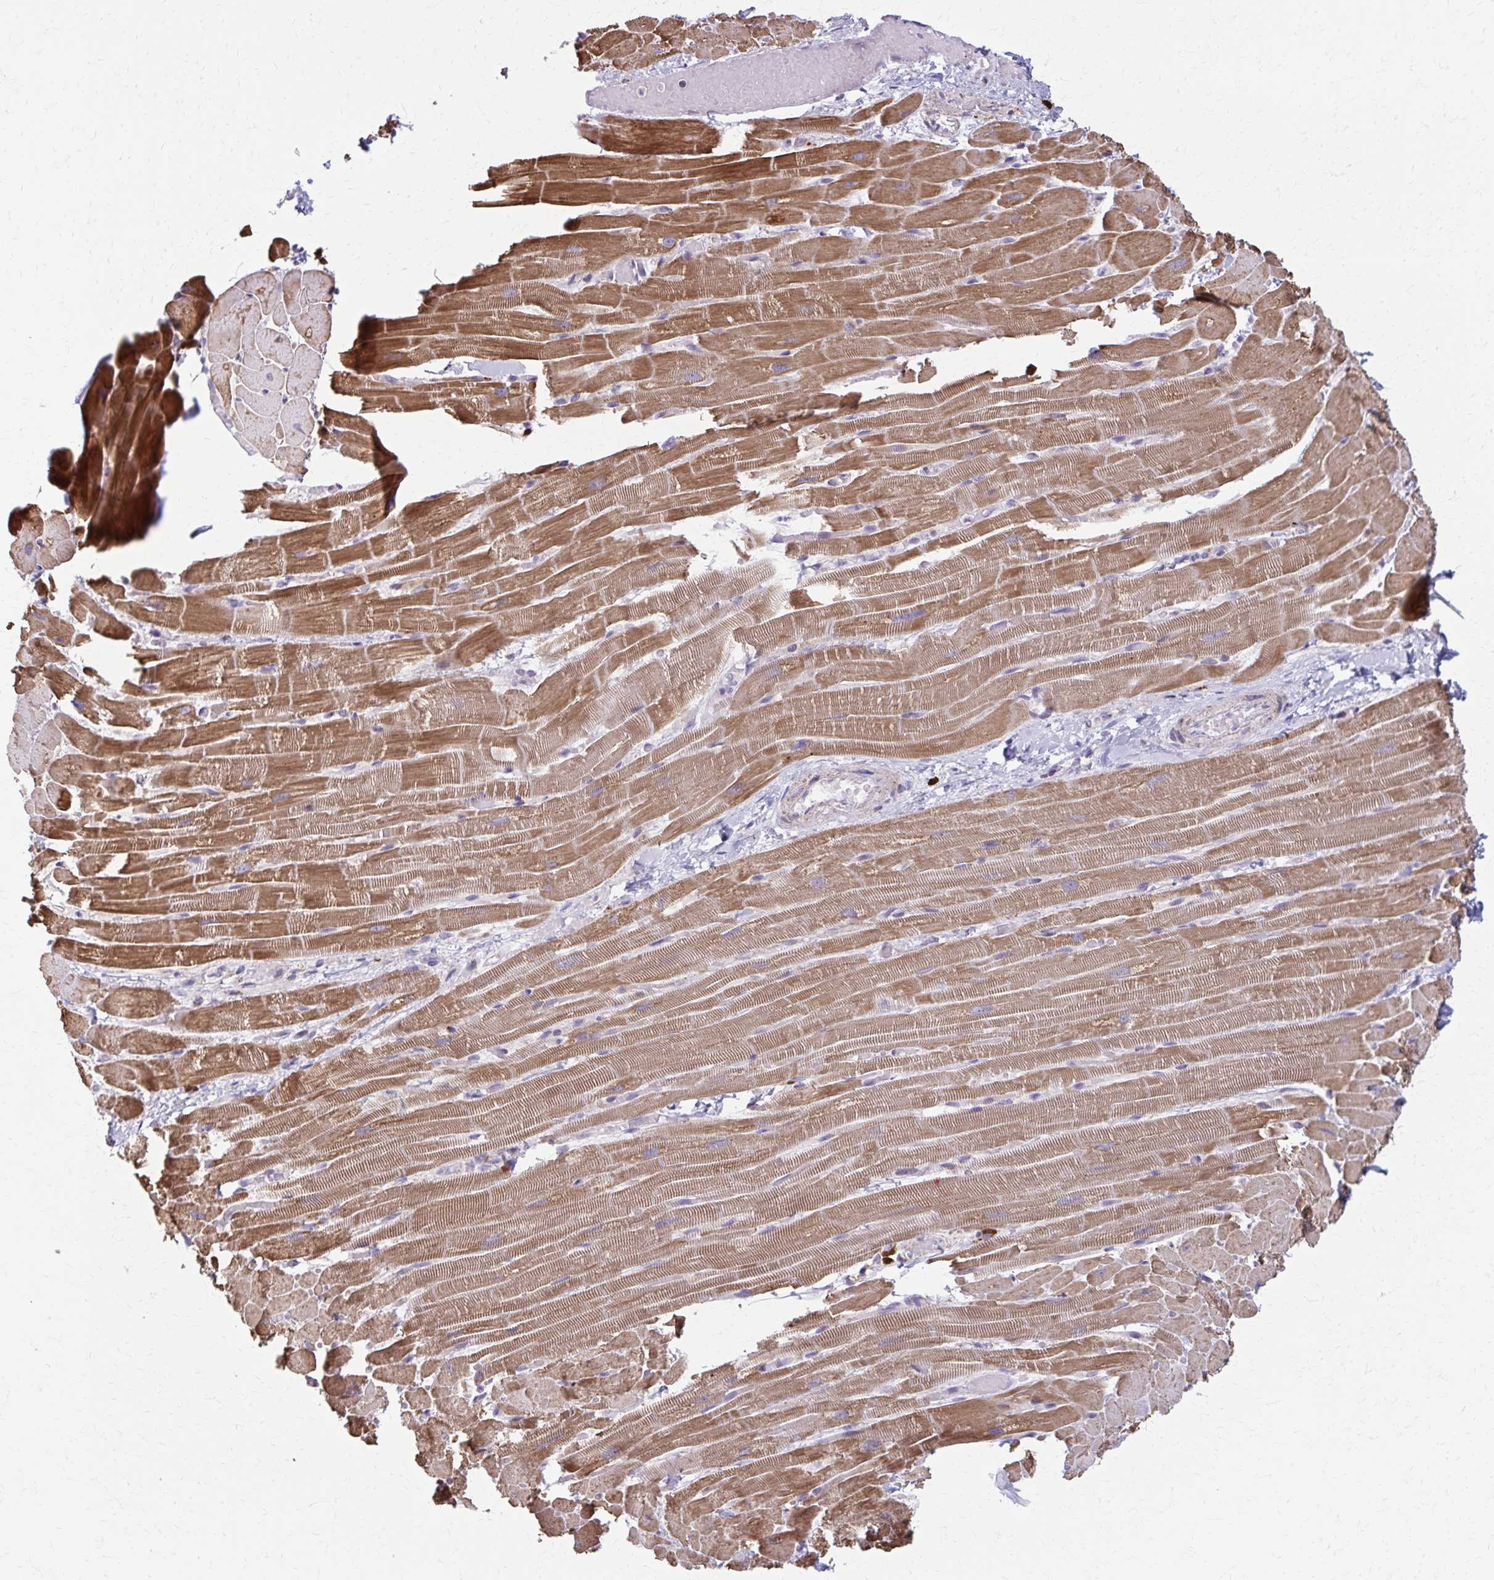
{"staining": {"intensity": "moderate", "quantity": ">75%", "location": "cytoplasmic/membranous"}, "tissue": "heart muscle", "cell_type": "Cardiomyocytes", "image_type": "normal", "snomed": [{"axis": "morphology", "description": "Normal tissue, NOS"}, {"axis": "topography", "description": "Heart"}], "caption": "Protein staining of benign heart muscle exhibits moderate cytoplasmic/membranous expression in approximately >75% of cardiomyocytes.", "gene": "TVP23A", "patient": {"sex": "male", "age": 37}}